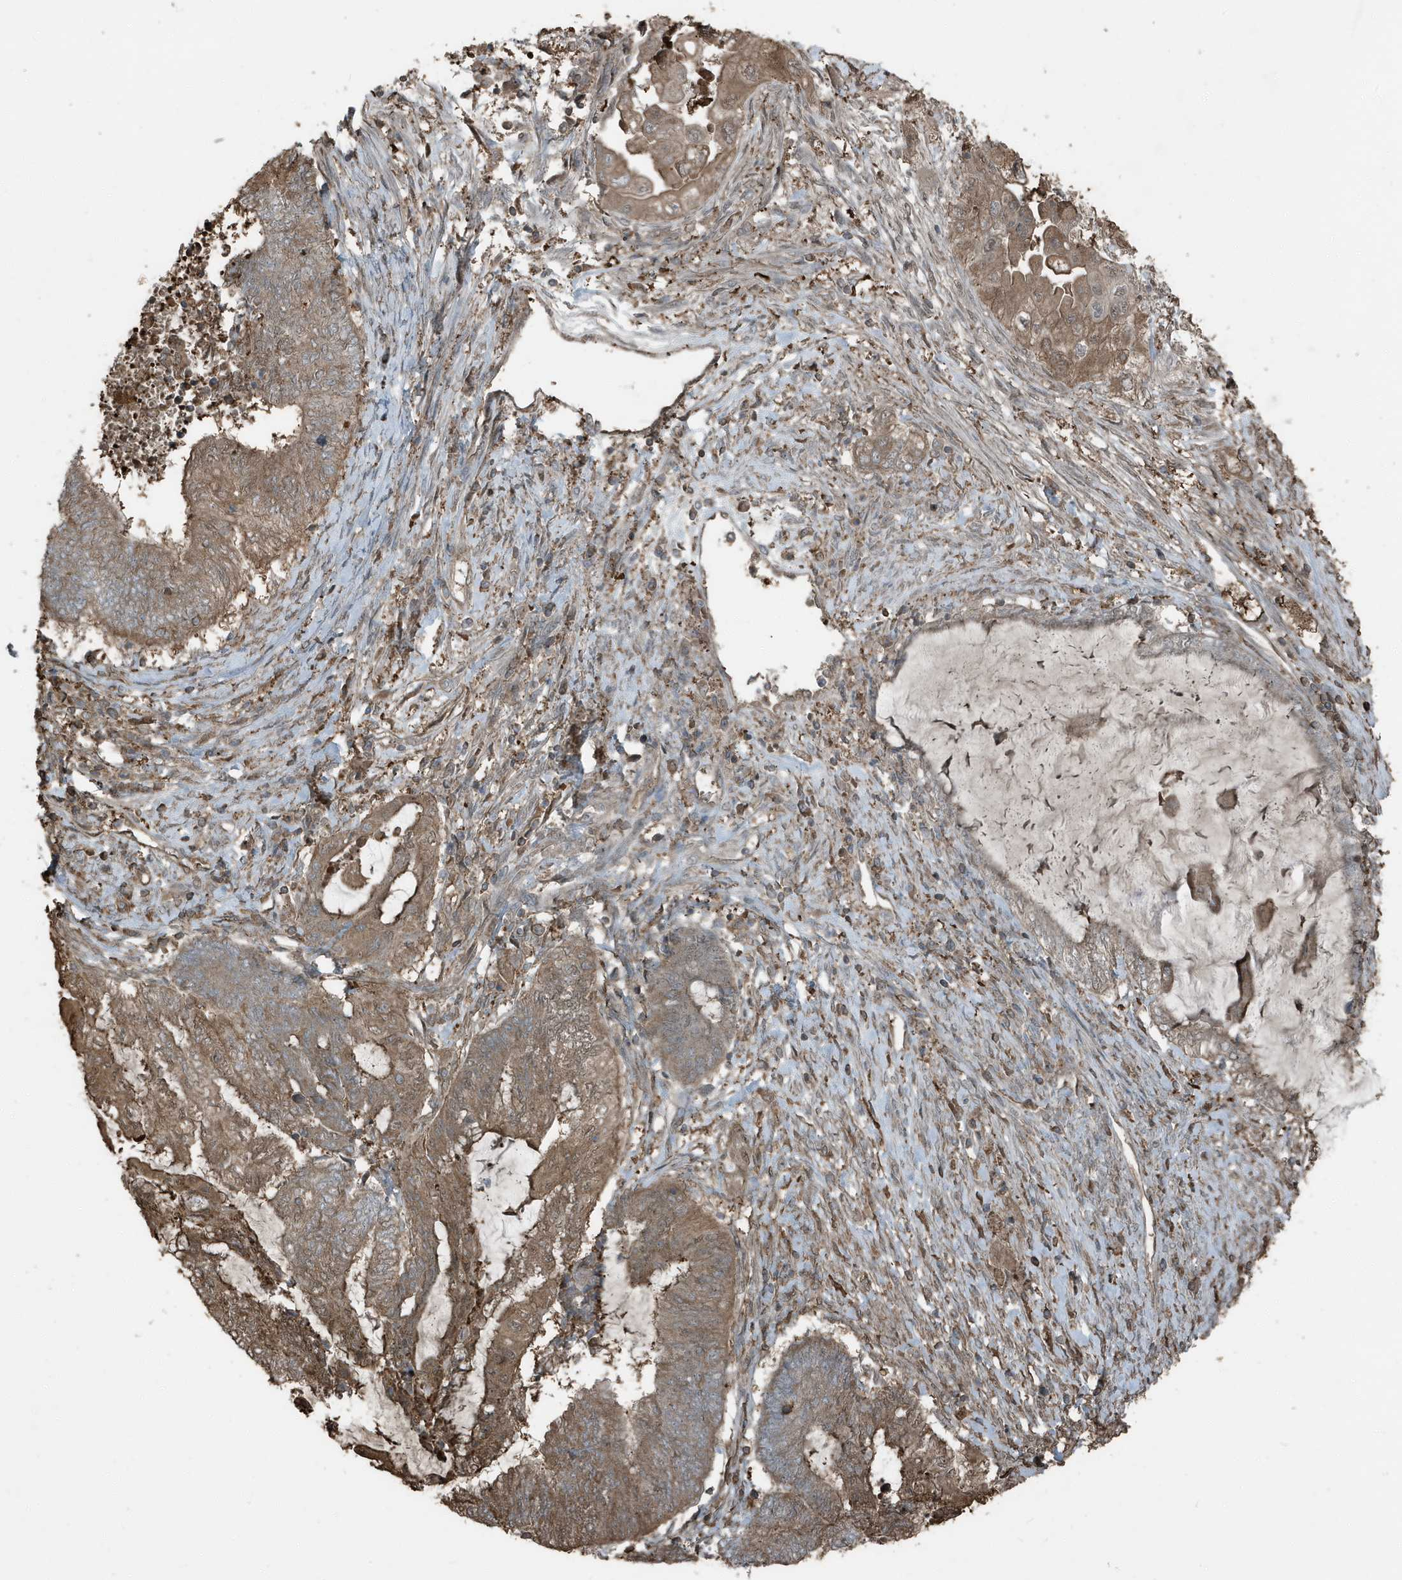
{"staining": {"intensity": "moderate", "quantity": ">75%", "location": "cytoplasmic/membranous"}, "tissue": "endometrial cancer", "cell_type": "Tumor cells", "image_type": "cancer", "snomed": [{"axis": "morphology", "description": "Adenocarcinoma, NOS"}, {"axis": "topography", "description": "Uterus"}, {"axis": "topography", "description": "Endometrium"}], "caption": "IHC histopathology image of human adenocarcinoma (endometrial) stained for a protein (brown), which demonstrates medium levels of moderate cytoplasmic/membranous expression in about >75% of tumor cells.", "gene": "AZI2", "patient": {"sex": "female", "age": 70}}